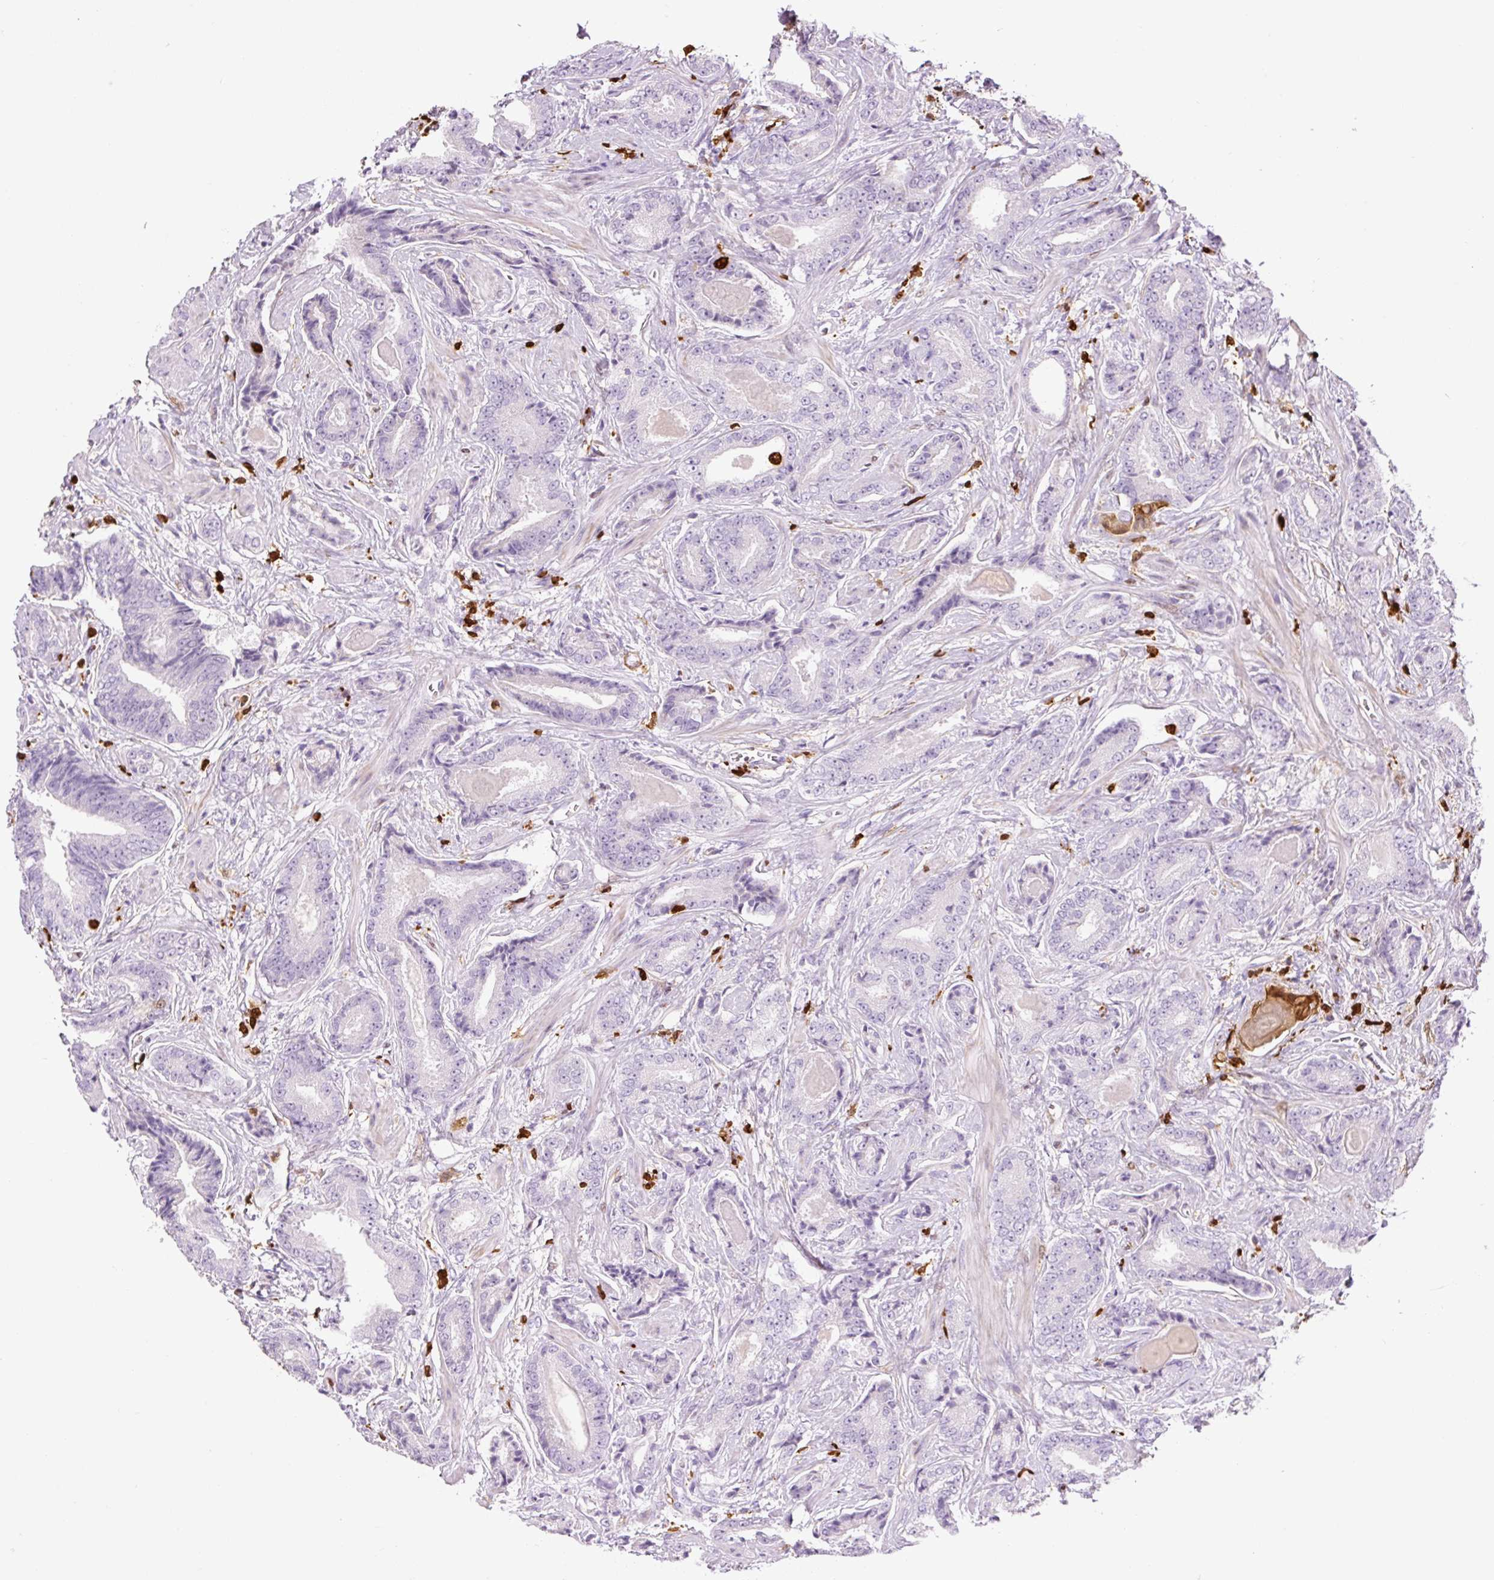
{"staining": {"intensity": "negative", "quantity": "none", "location": "none"}, "tissue": "prostate cancer", "cell_type": "Tumor cells", "image_type": "cancer", "snomed": [{"axis": "morphology", "description": "Adenocarcinoma, Low grade"}, {"axis": "topography", "description": "Prostate"}], "caption": "IHC image of prostate adenocarcinoma (low-grade) stained for a protein (brown), which exhibits no staining in tumor cells.", "gene": "S100A4", "patient": {"sex": "male", "age": 62}}